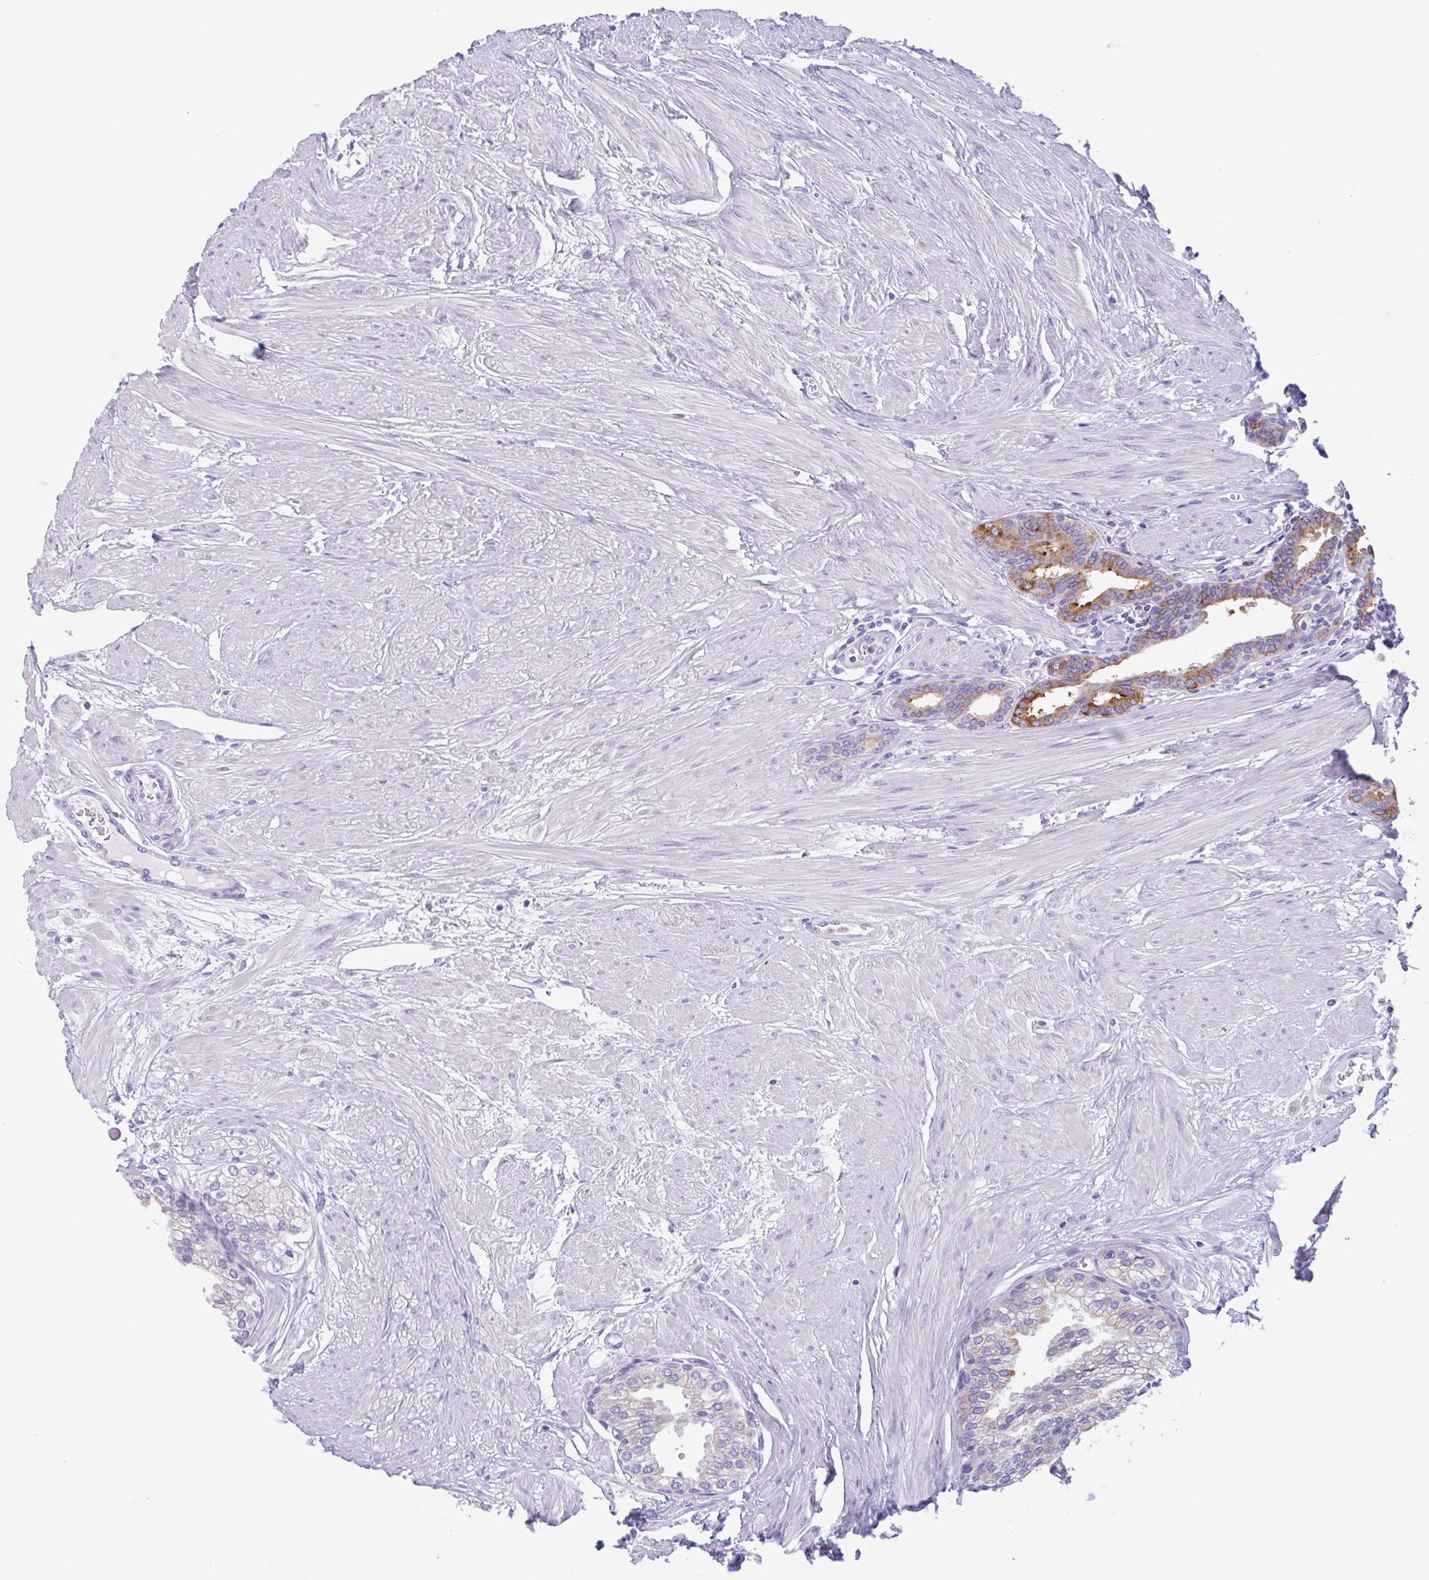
{"staining": {"intensity": "moderate", "quantity": "<25%", "location": "cytoplasmic/membranous"}, "tissue": "prostate", "cell_type": "Glandular cells", "image_type": "normal", "snomed": [{"axis": "morphology", "description": "Normal tissue, NOS"}, {"axis": "topography", "description": "Prostate"}, {"axis": "topography", "description": "Peripheral nerve tissue"}], "caption": "Protein expression by immunohistochemistry (IHC) exhibits moderate cytoplasmic/membranous expression in approximately <25% of glandular cells in normal prostate. (DAB IHC with brightfield microscopy, high magnification).", "gene": "DTWD2", "patient": {"sex": "male", "age": 55}}